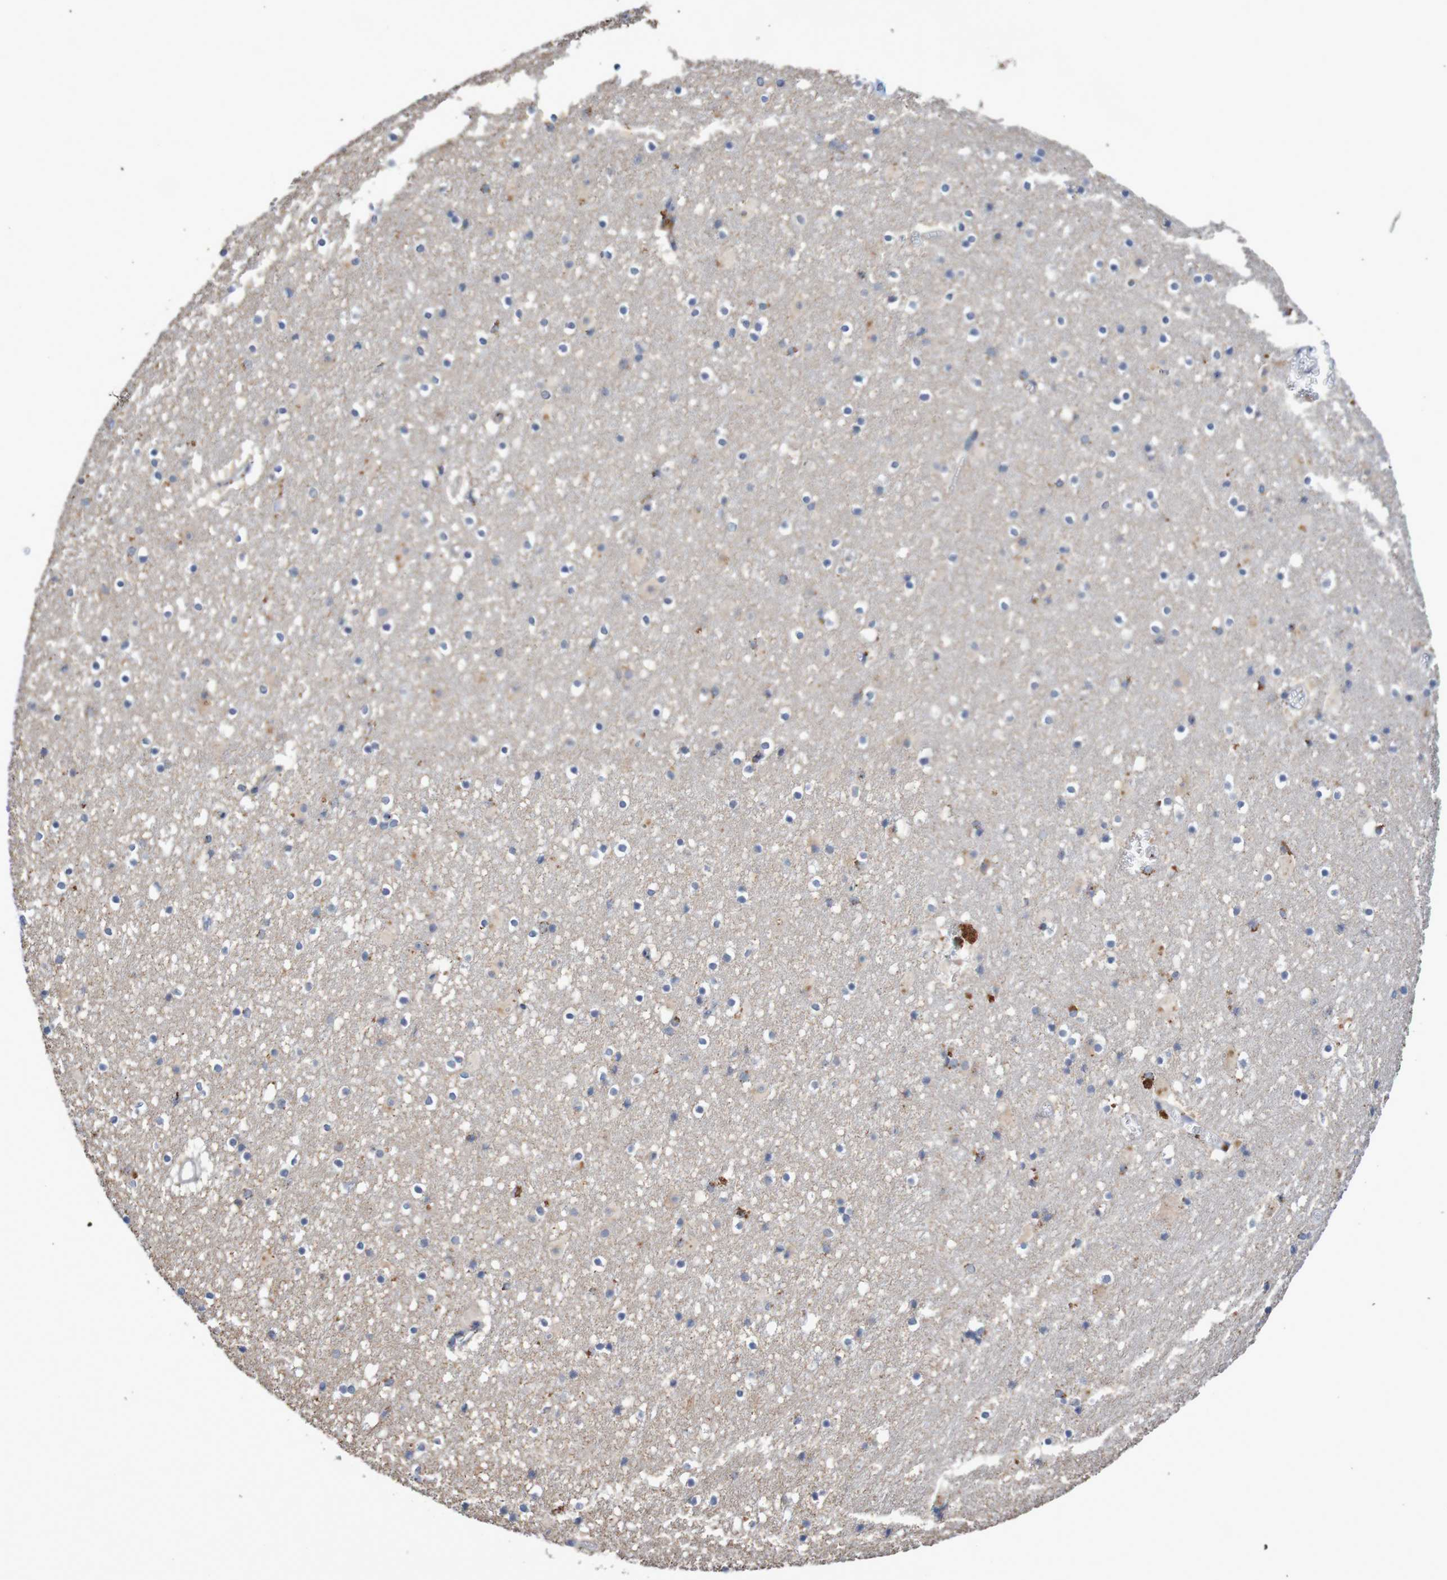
{"staining": {"intensity": "moderate", "quantity": "<25%", "location": "cytoplasmic/membranous"}, "tissue": "caudate", "cell_type": "Glial cells", "image_type": "normal", "snomed": [{"axis": "morphology", "description": "Normal tissue, NOS"}, {"axis": "topography", "description": "Lateral ventricle wall"}], "caption": "High-power microscopy captured an immunohistochemistry (IHC) micrograph of unremarkable caudate, revealing moderate cytoplasmic/membranous staining in approximately <25% of glial cells. (brown staining indicates protein expression, while blue staining denotes nuclei).", "gene": "FBP1", "patient": {"sex": "male", "age": 45}}